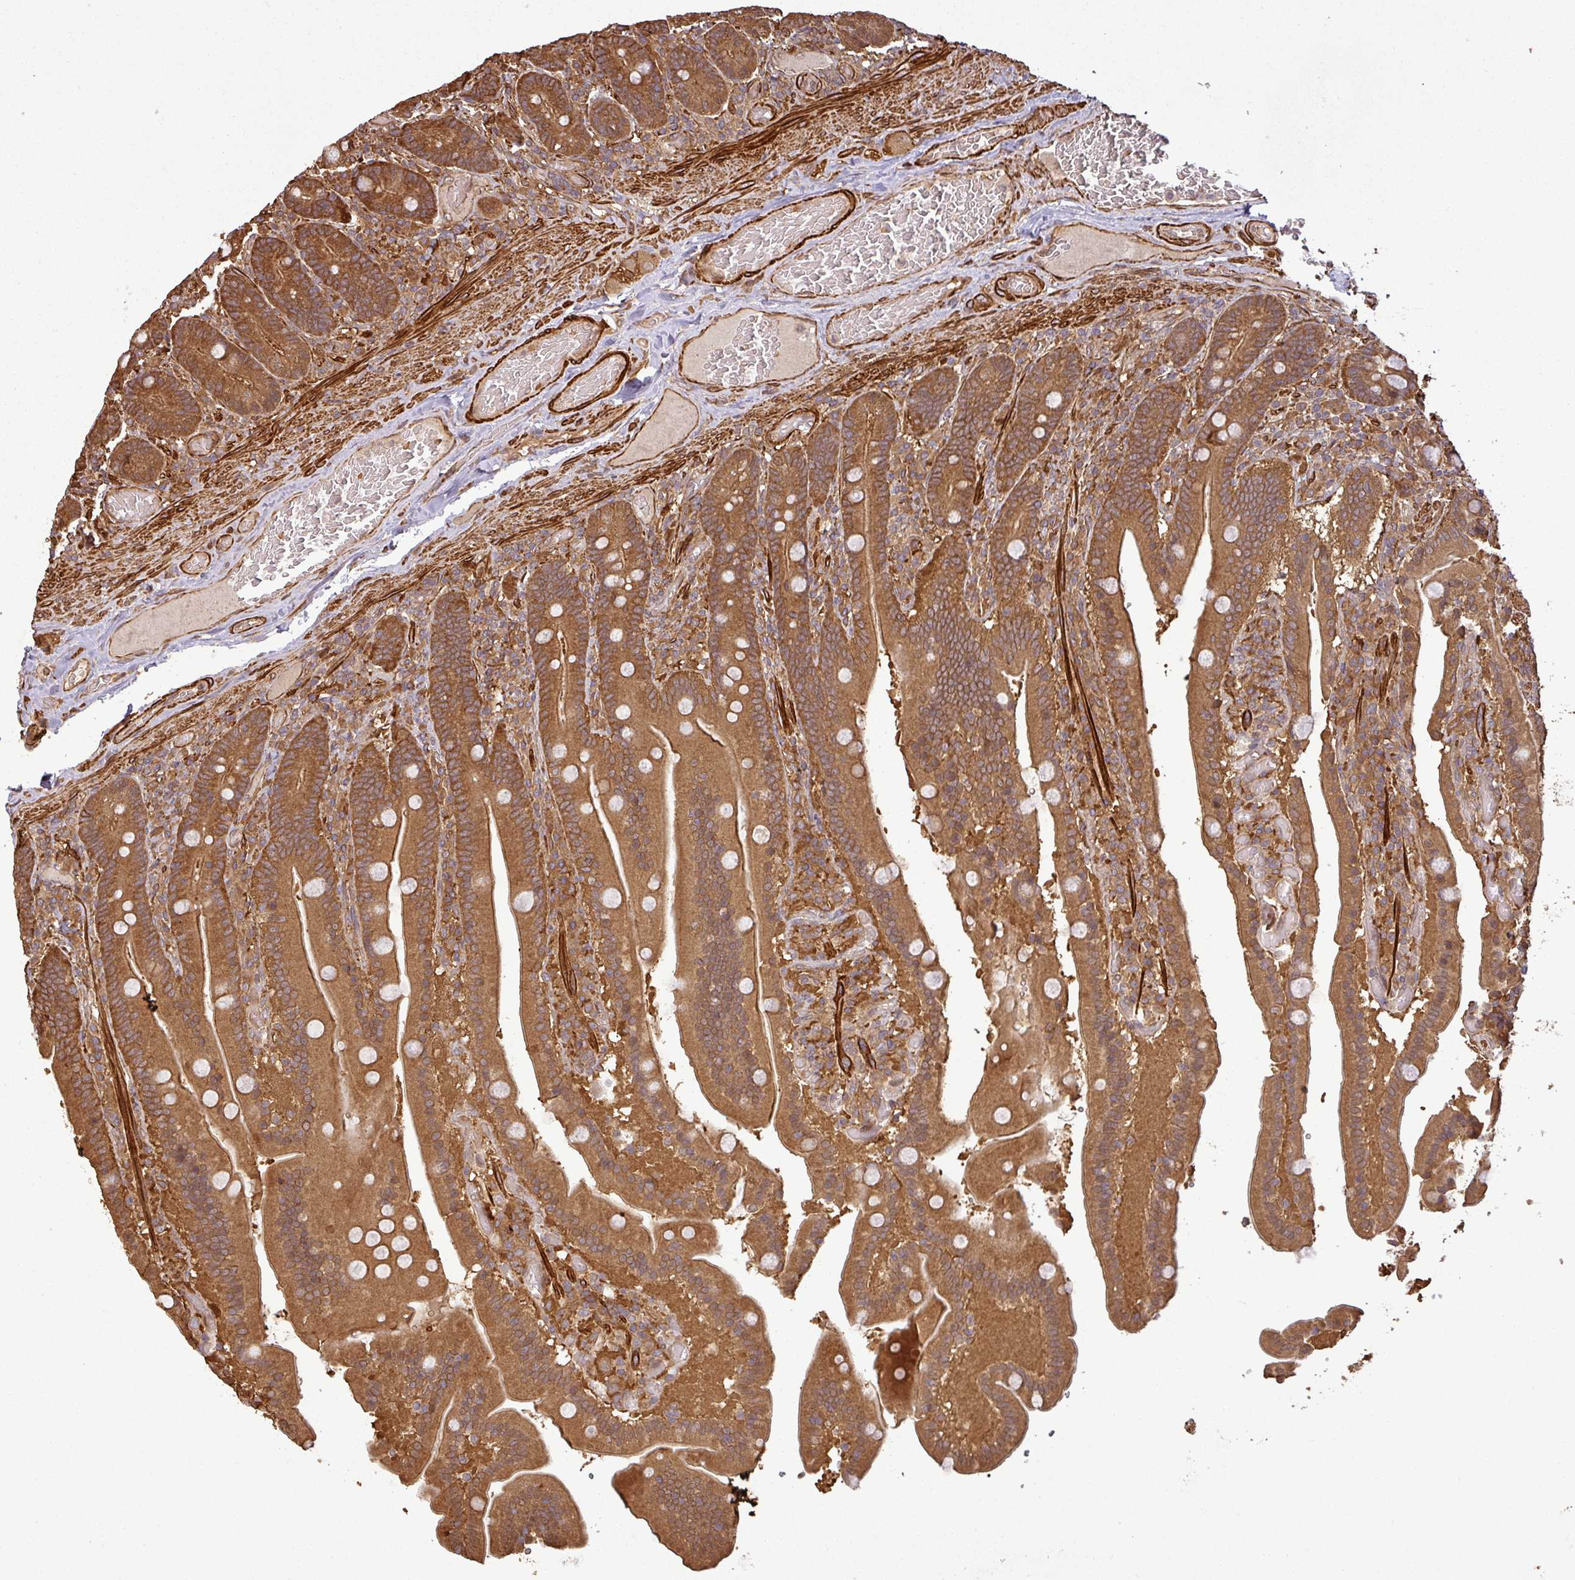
{"staining": {"intensity": "moderate", "quantity": ">75%", "location": "cytoplasmic/membranous"}, "tissue": "duodenum", "cell_type": "Glandular cells", "image_type": "normal", "snomed": [{"axis": "morphology", "description": "Normal tissue, NOS"}, {"axis": "topography", "description": "Duodenum"}], "caption": "DAB (3,3'-diaminobenzidine) immunohistochemical staining of unremarkable human duodenum reveals moderate cytoplasmic/membranous protein positivity in about >75% of glandular cells. The staining was performed using DAB, with brown indicating positive protein expression. Nuclei are stained blue with hematoxylin.", "gene": "MAP3K6", "patient": {"sex": "female", "age": 62}}